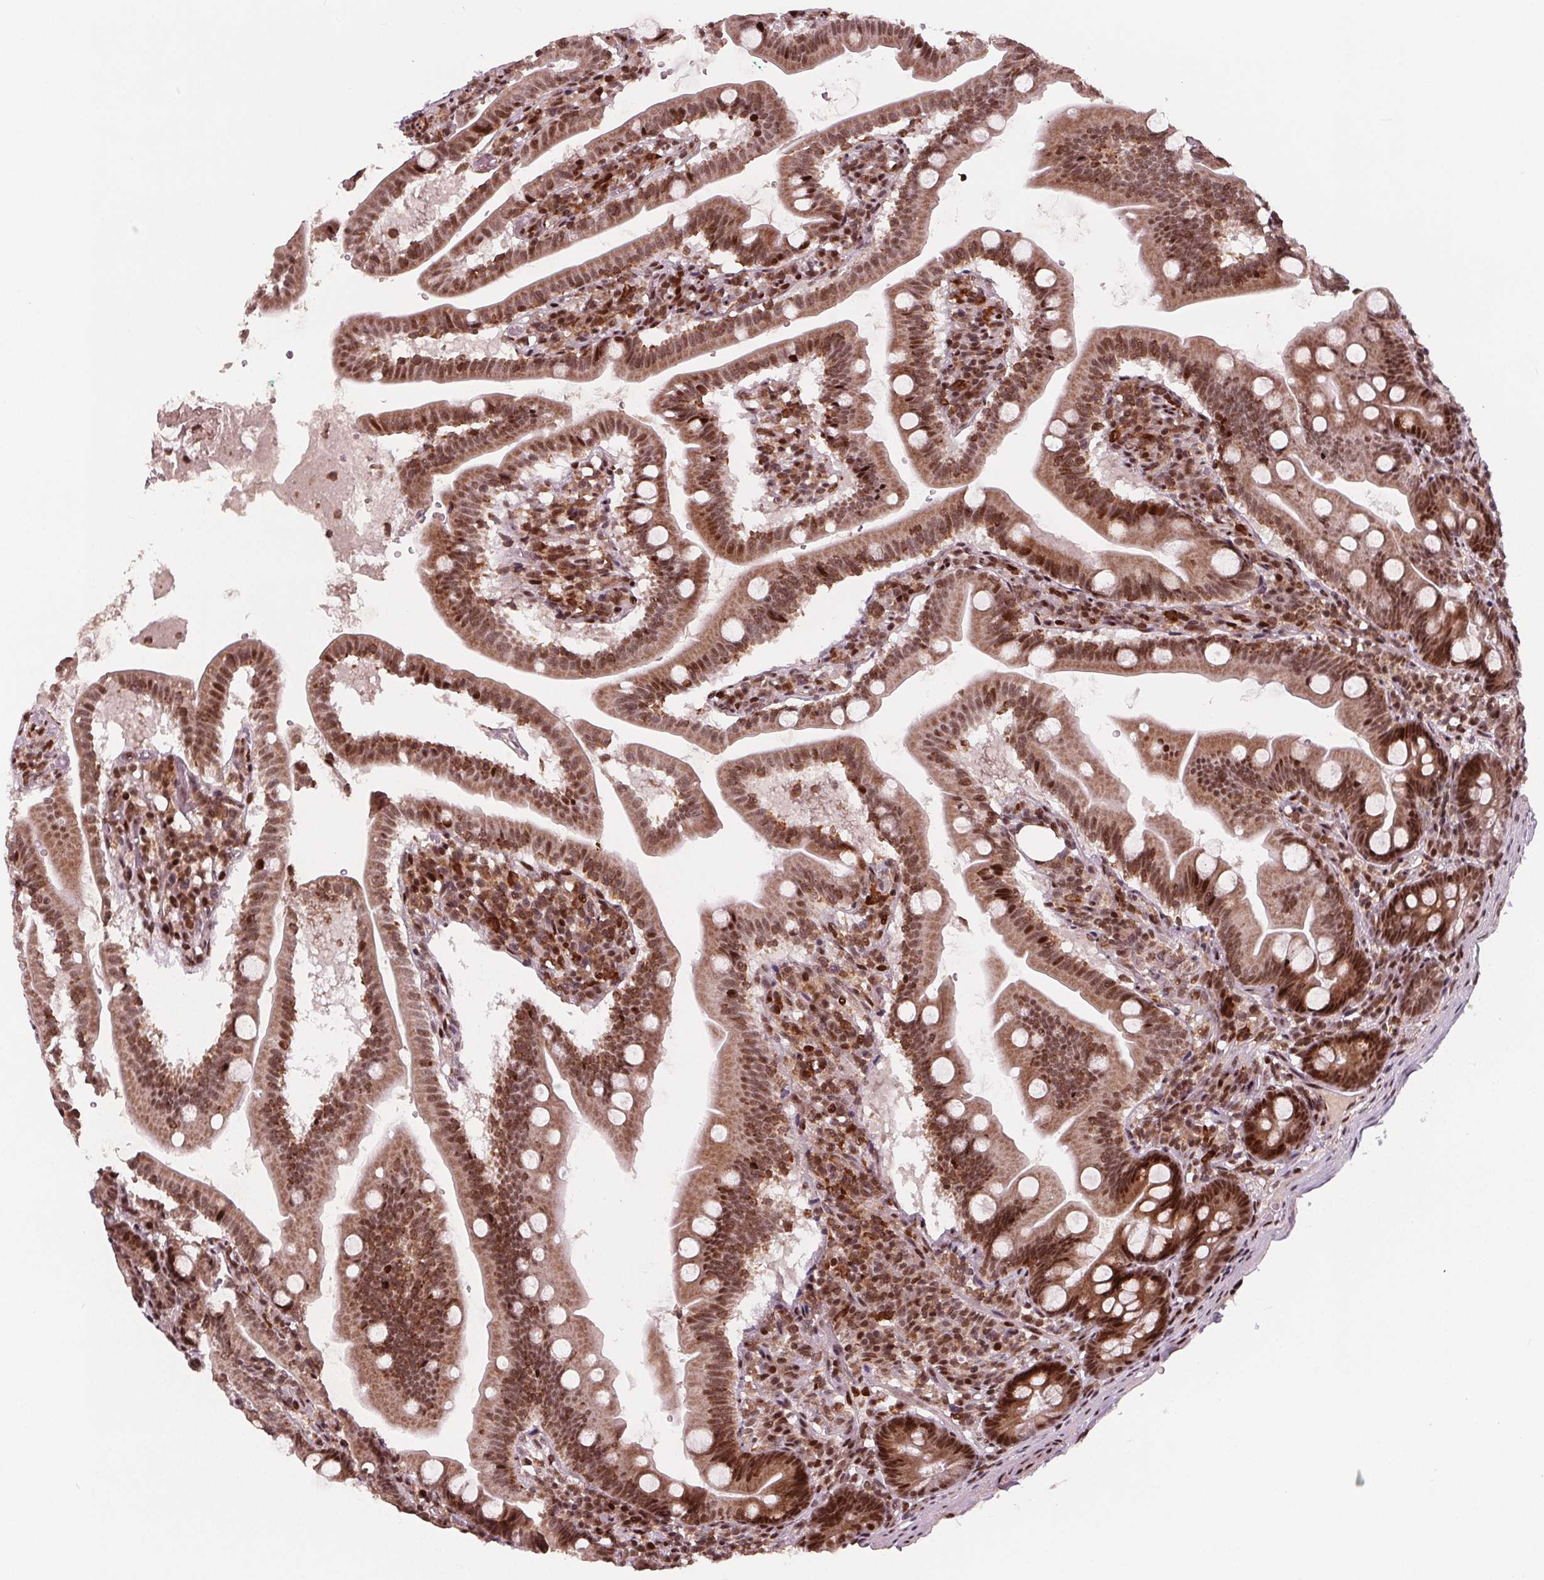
{"staining": {"intensity": "strong", "quantity": ">75%", "location": "cytoplasmic/membranous,nuclear"}, "tissue": "duodenum", "cell_type": "Glandular cells", "image_type": "normal", "snomed": [{"axis": "morphology", "description": "Normal tissue, NOS"}, {"axis": "topography", "description": "Duodenum"}], "caption": "Immunohistochemical staining of unremarkable human duodenum demonstrates high levels of strong cytoplasmic/membranous,nuclear expression in about >75% of glandular cells. (Stains: DAB (3,3'-diaminobenzidine) in brown, nuclei in blue, Microscopy: brightfield microscopy at high magnification).", "gene": "SNRNP35", "patient": {"sex": "female", "age": 67}}